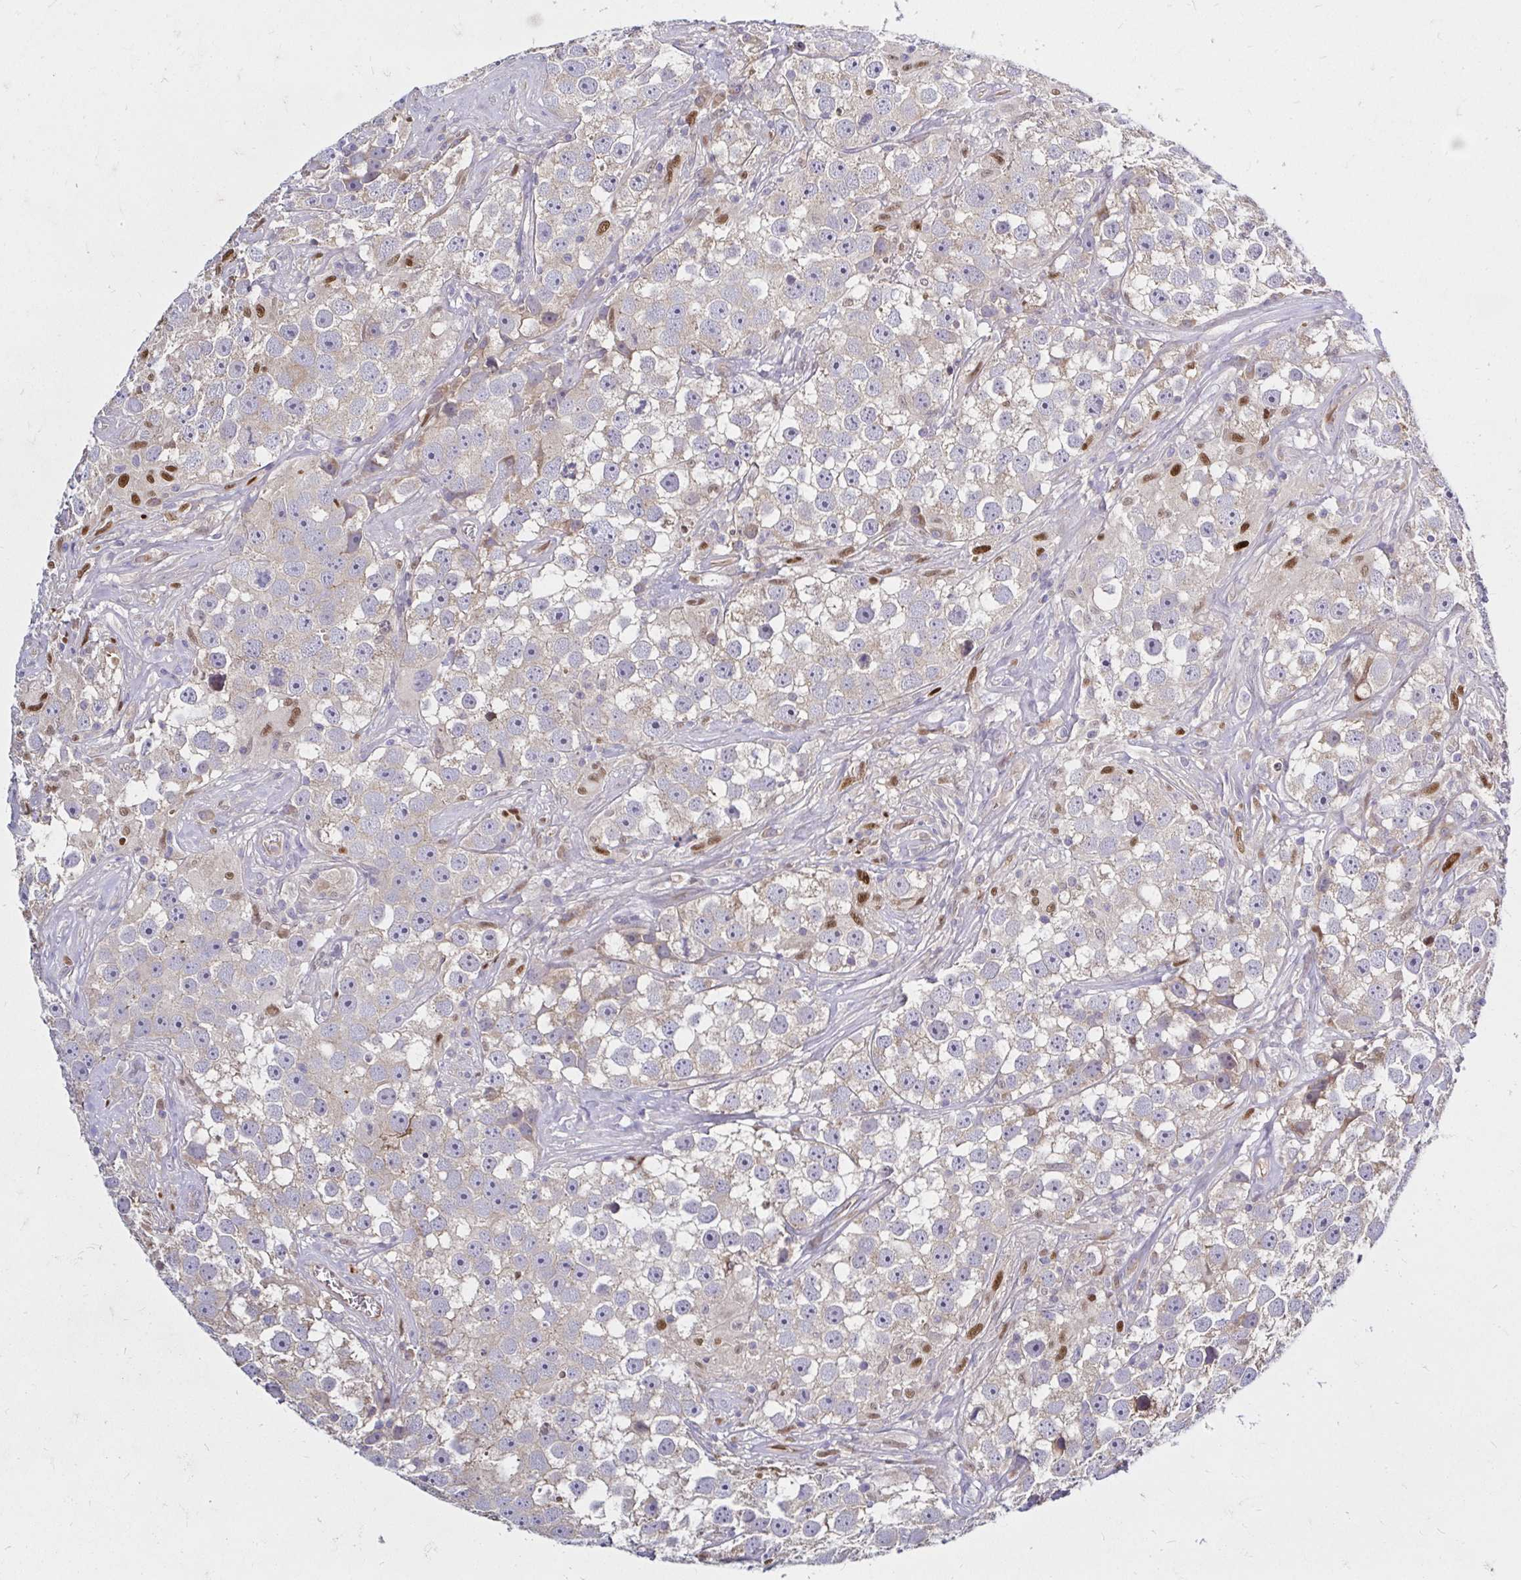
{"staining": {"intensity": "weak", "quantity": "25%-75%", "location": "cytoplasmic/membranous"}, "tissue": "testis cancer", "cell_type": "Tumor cells", "image_type": "cancer", "snomed": [{"axis": "morphology", "description": "Seminoma, NOS"}, {"axis": "topography", "description": "Testis"}], "caption": "There is low levels of weak cytoplasmic/membranous expression in tumor cells of testis cancer, as demonstrated by immunohistochemical staining (brown color).", "gene": "ARHGEF37", "patient": {"sex": "male", "age": 49}}